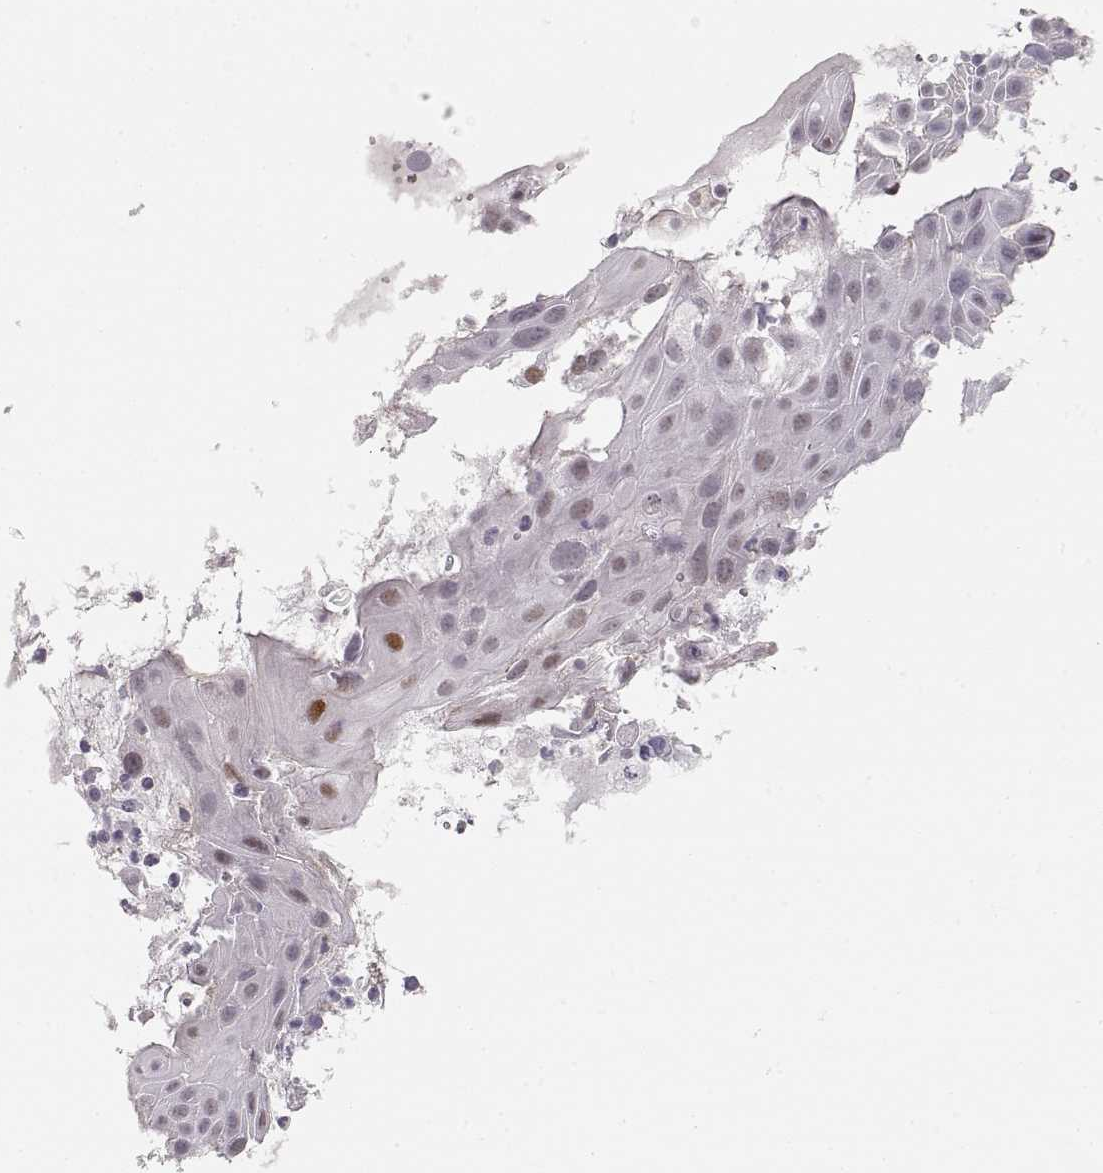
{"staining": {"intensity": "weak", "quantity": "<25%", "location": "nuclear"}, "tissue": "cervical cancer", "cell_type": "Tumor cells", "image_type": "cancer", "snomed": [{"axis": "morphology", "description": "Squamous cell carcinoma, NOS"}, {"axis": "topography", "description": "Cervix"}], "caption": "DAB (3,3'-diaminobenzidine) immunohistochemical staining of squamous cell carcinoma (cervical) exhibits no significant staining in tumor cells.", "gene": "TEPP", "patient": {"sex": "female", "age": 53}}